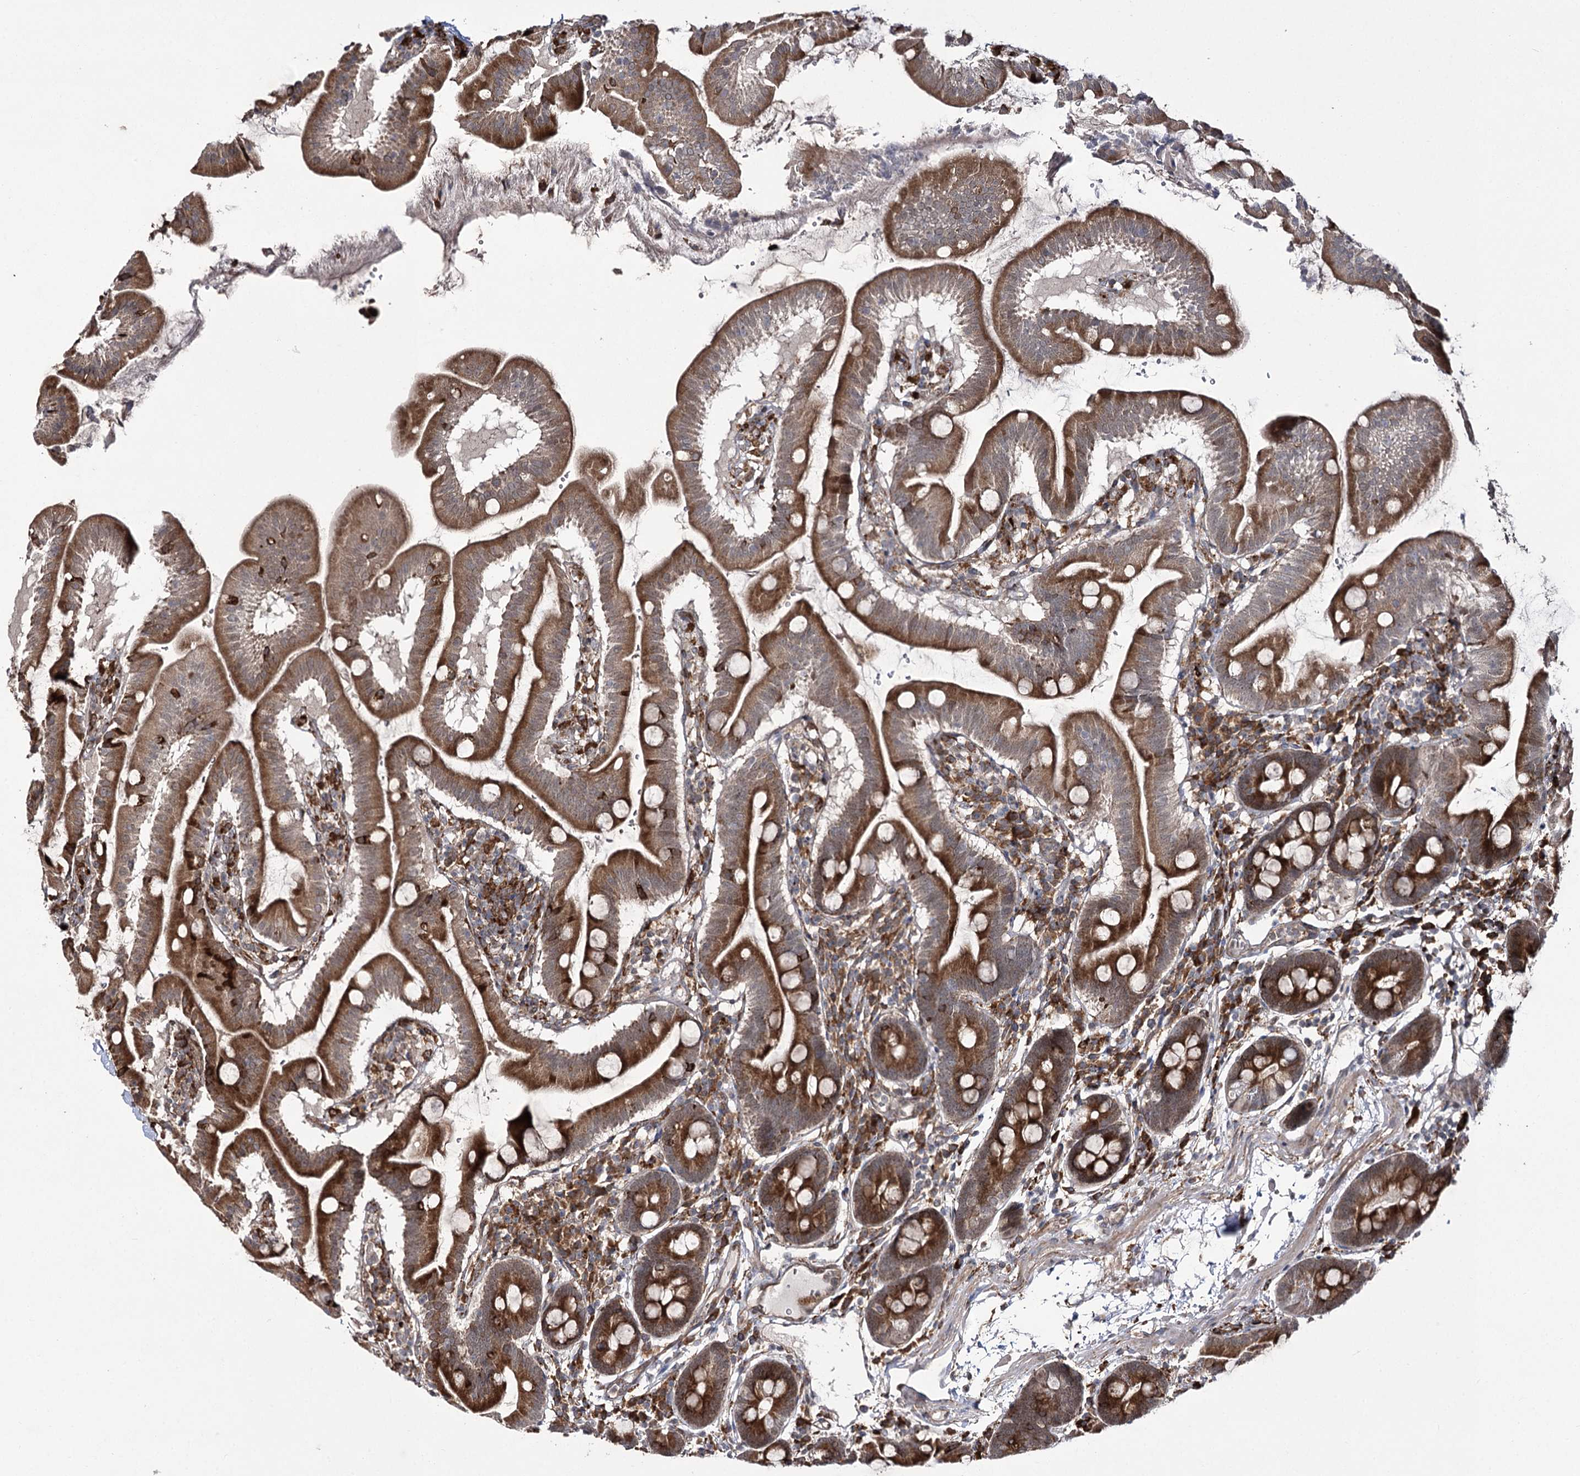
{"staining": {"intensity": "moderate", "quantity": ">75%", "location": "cytoplasmic/membranous"}, "tissue": "duodenum", "cell_type": "Glandular cells", "image_type": "normal", "snomed": [{"axis": "morphology", "description": "Normal tissue, NOS"}, {"axis": "morphology", "description": "Adenocarcinoma, NOS"}, {"axis": "topography", "description": "Pancreas"}, {"axis": "topography", "description": "Duodenum"}], "caption": "IHC photomicrograph of benign human duodenum stained for a protein (brown), which demonstrates medium levels of moderate cytoplasmic/membranous positivity in approximately >75% of glandular cells.", "gene": "FANCL", "patient": {"sex": "male", "age": 50}}